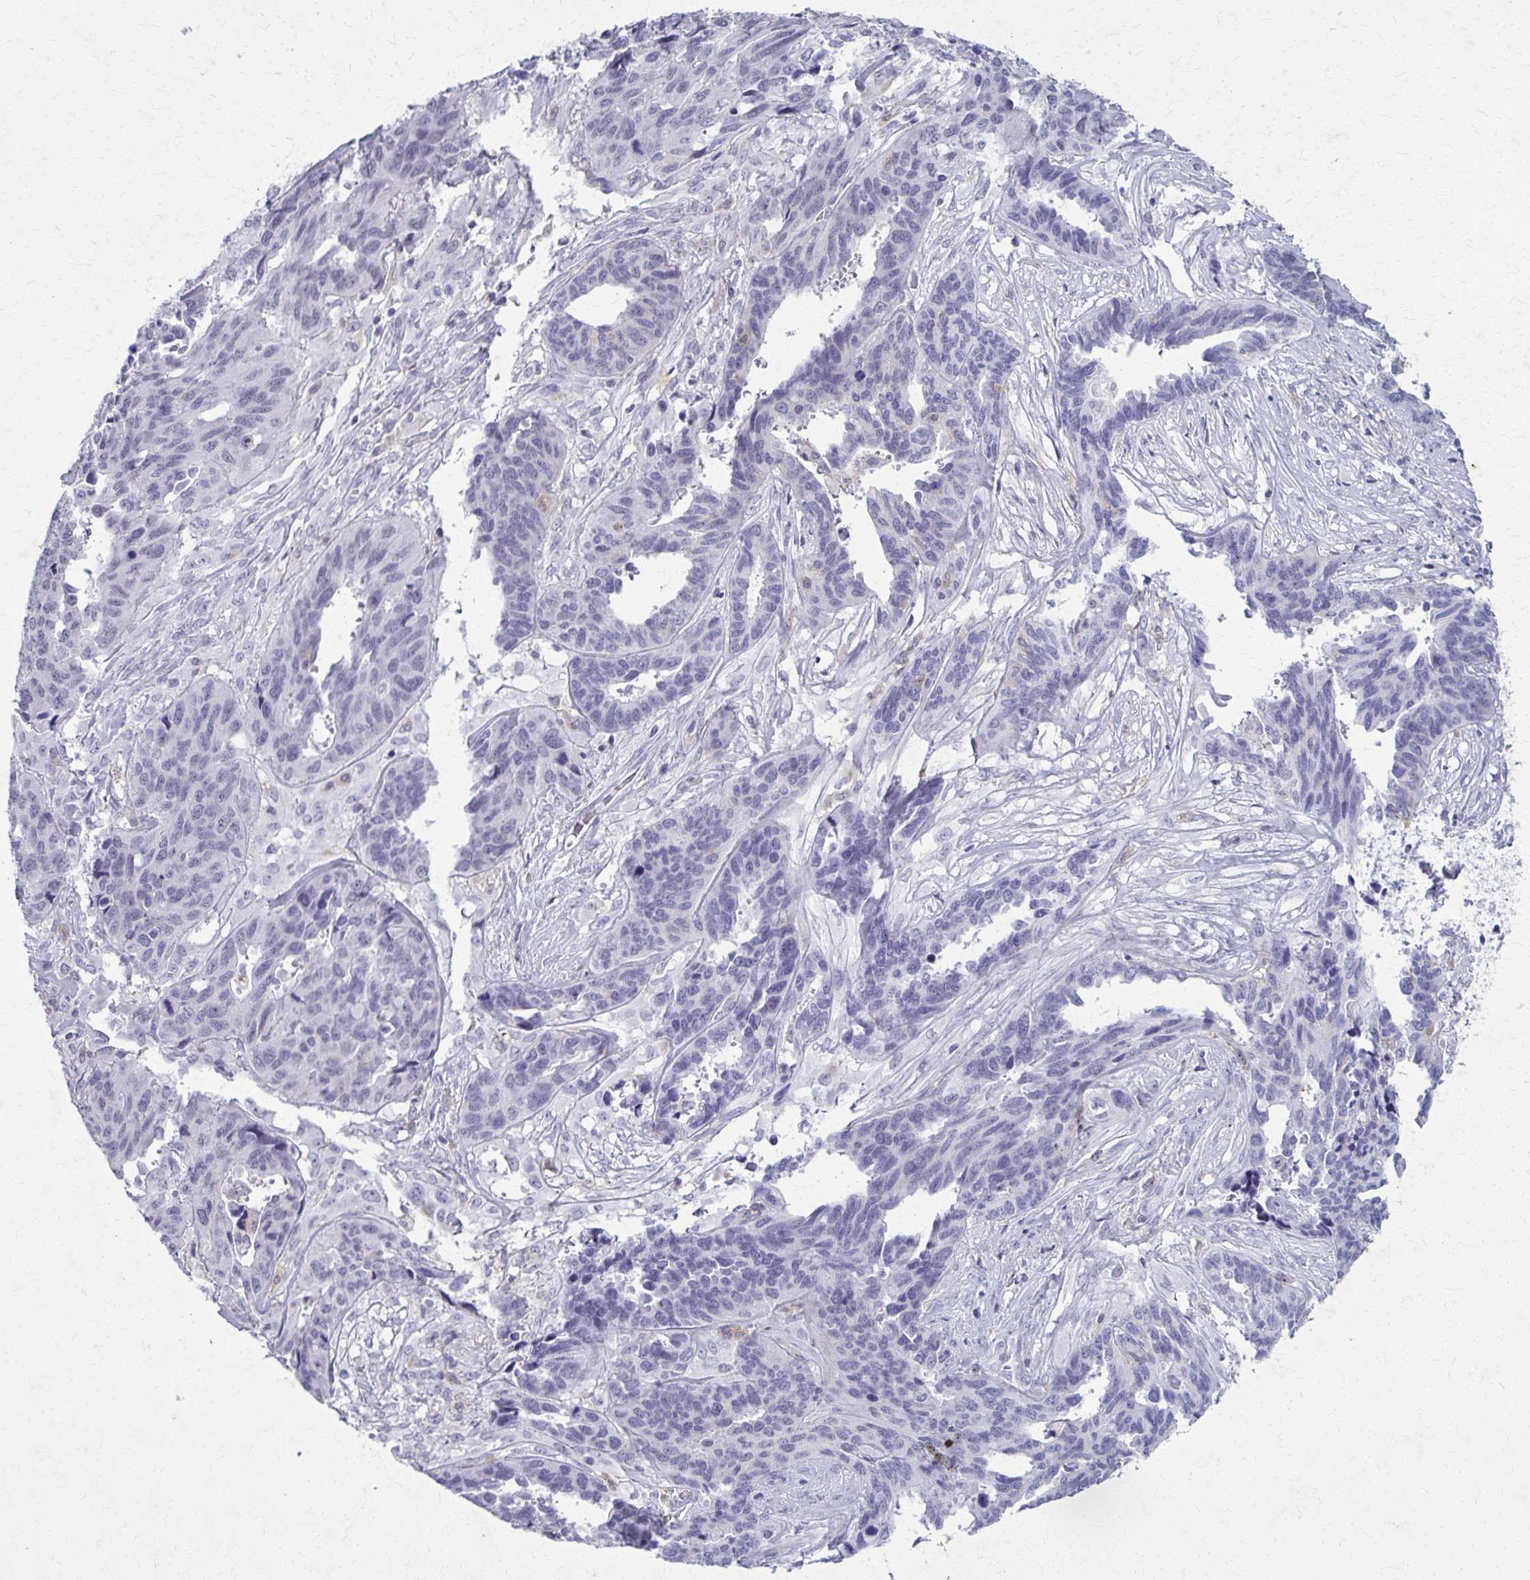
{"staining": {"intensity": "negative", "quantity": "none", "location": "none"}, "tissue": "ovarian cancer", "cell_type": "Tumor cells", "image_type": "cancer", "snomed": [{"axis": "morphology", "description": "Cystadenocarcinoma, serous, NOS"}, {"axis": "topography", "description": "Ovary"}], "caption": "There is no significant staining in tumor cells of ovarian cancer. The staining is performed using DAB brown chromogen with nuclei counter-stained in using hematoxylin.", "gene": "CARD9", "patient": {"sex": "female", "age": 64}}